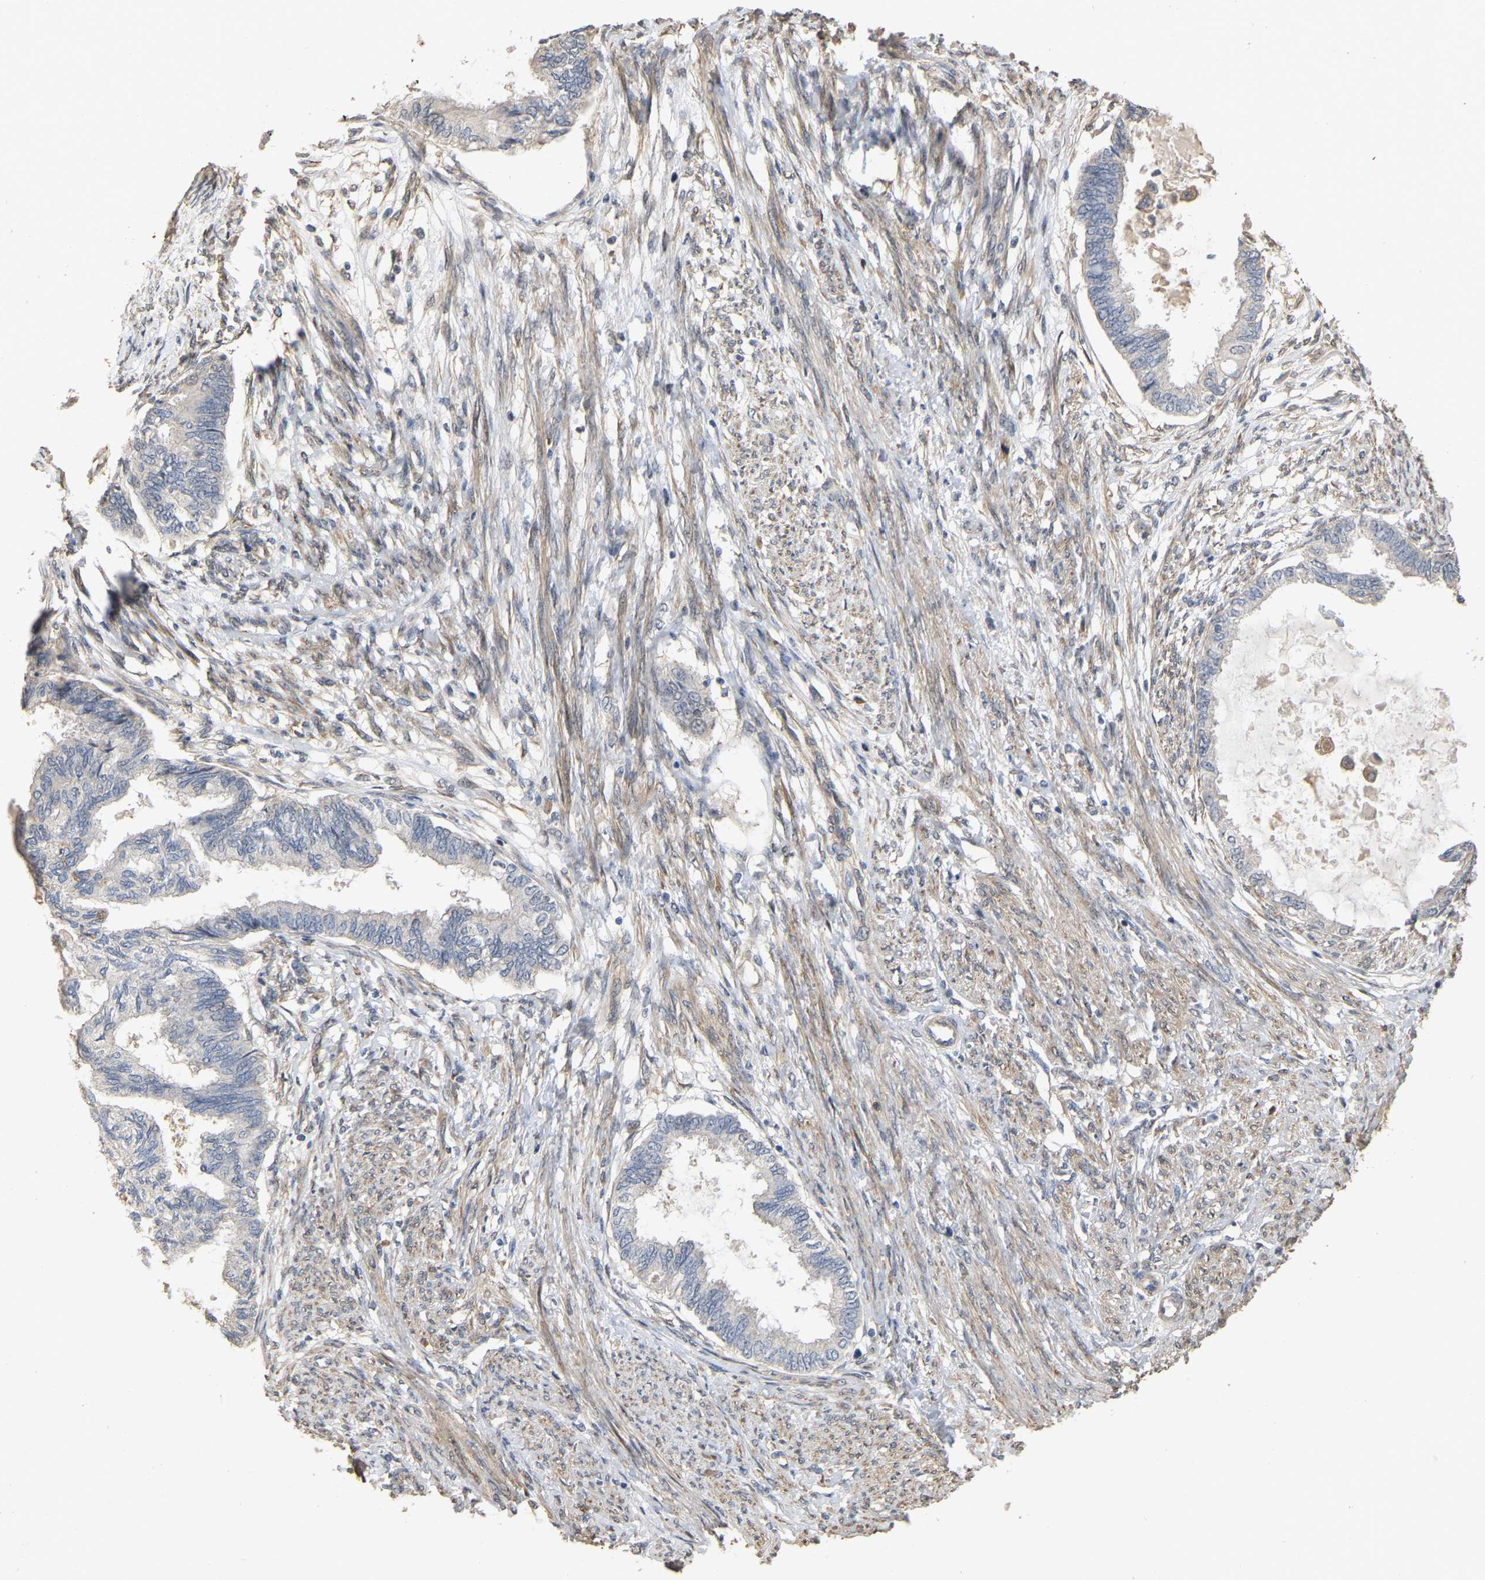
{"staining": {"intensity": "negative", "quantity": "none", "location": "none"}, "tissue": "cervical cancer", "cell_type": "Tumor cells", "image_type": "cancer", "snomed": [{"axis": "morphology", "description": "Normal tissue, NOS"}, {"axis": "morphology", "description": "Adenocarcinoma, NOS"}, {"axis": "topography", "description": "Cervix"}, {"axis": "topography", "description": "Endometrium"}], "caption": "Cervical cancer stained for a protein using IHC displays no staining tumor cells.", "gene": "NCS1", "patient": {"sex": "female", "age": 86}}